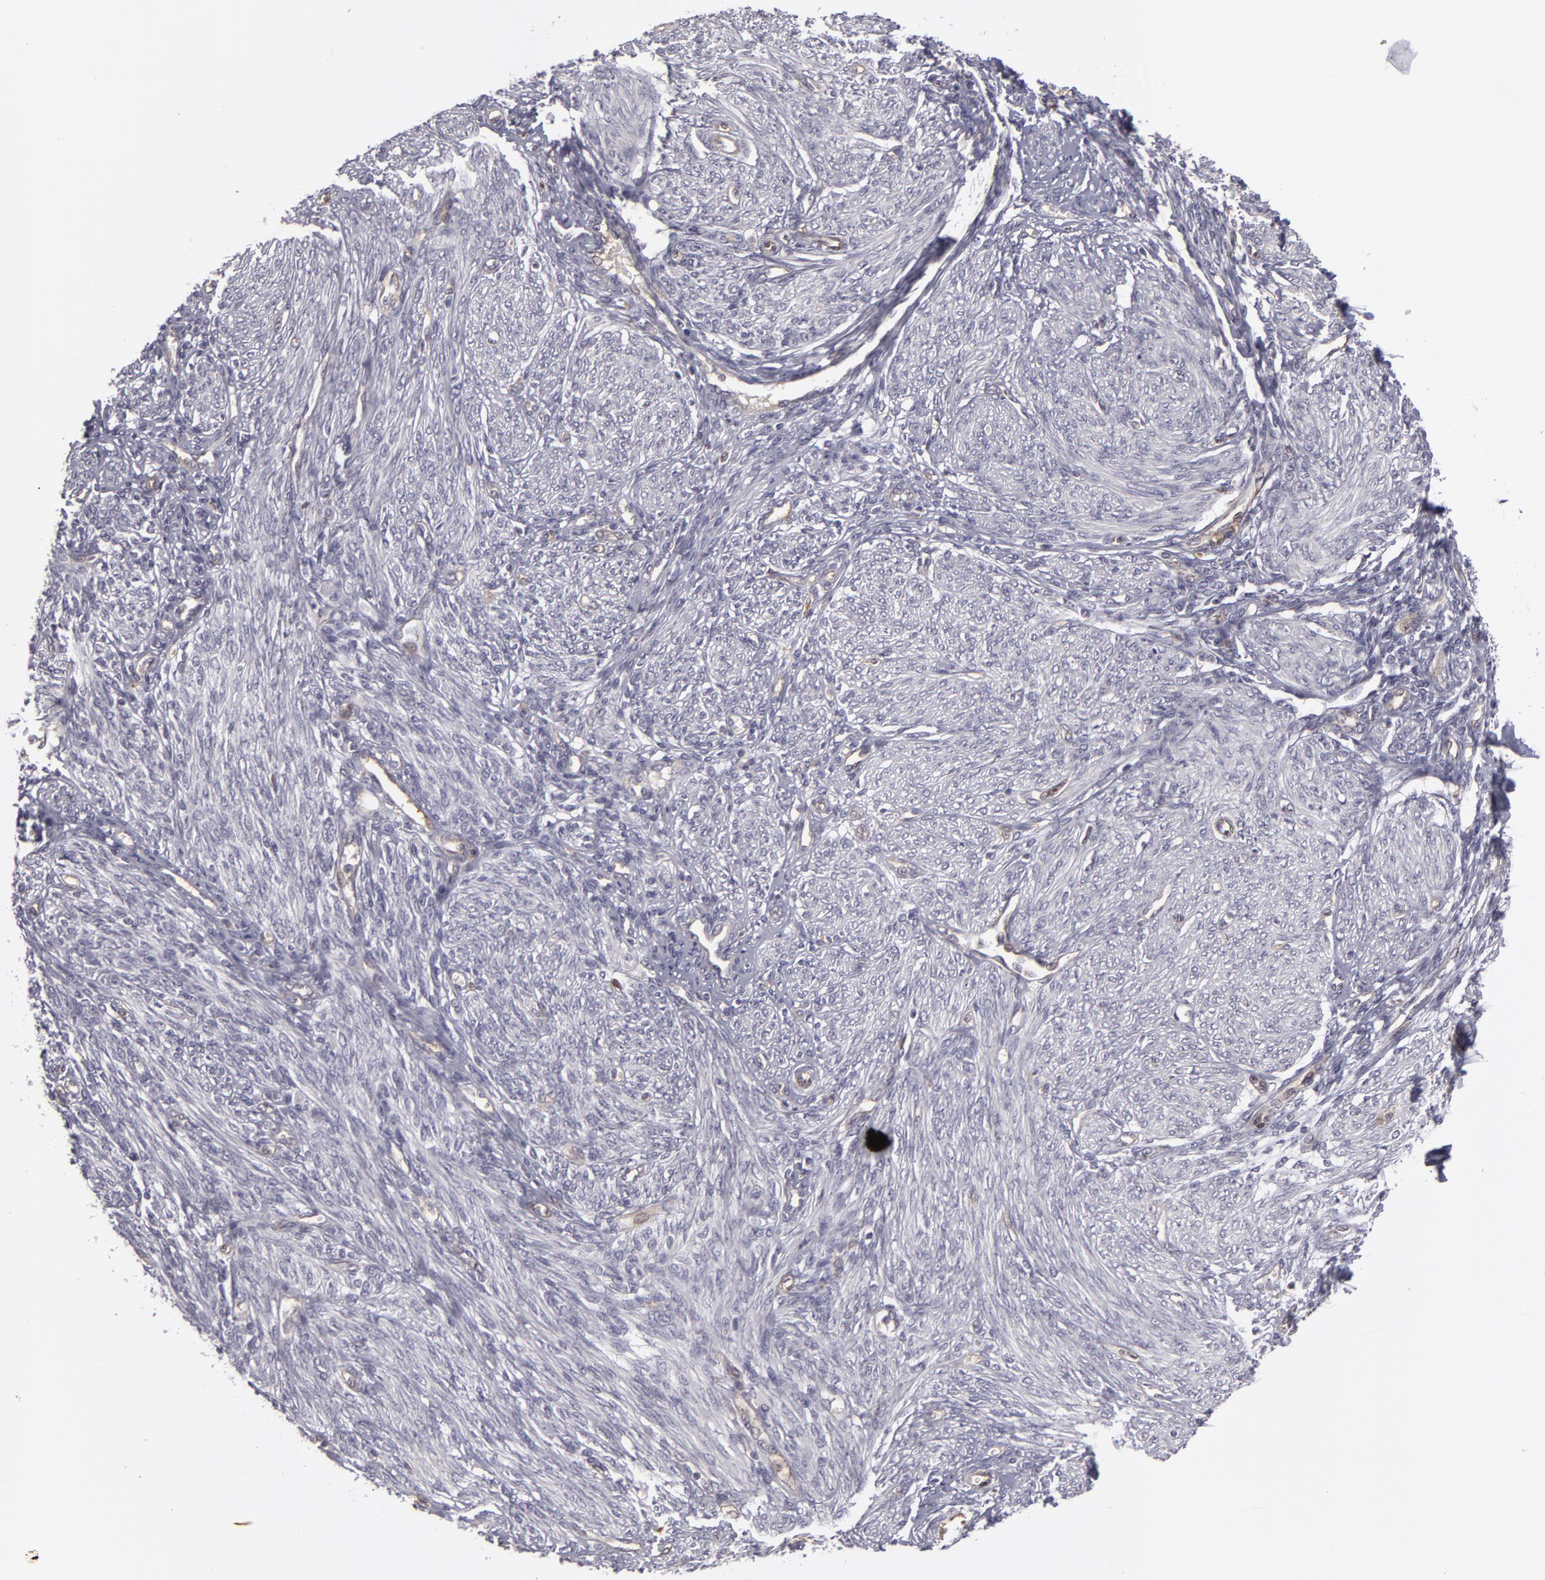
{"staining": {"intensity": "negative", "quantity": "none", "location": "none"}, "tissue": "endometrium", "cell_type": "Cells in endometrial stroma", "image_type": "normal", "snomed": [{"axis": "morphology", "description": "Normal tissue, NOS"}, {"axis": "topography", "description": "Endometrium"}], "caption": "DAB immunohistochemical staining of unremarkable endometrium demonstrates no significant staining in cells in endometrial stroma.", "gene": "ZNF229", "patient": {"sex": "female", "age": 82}}